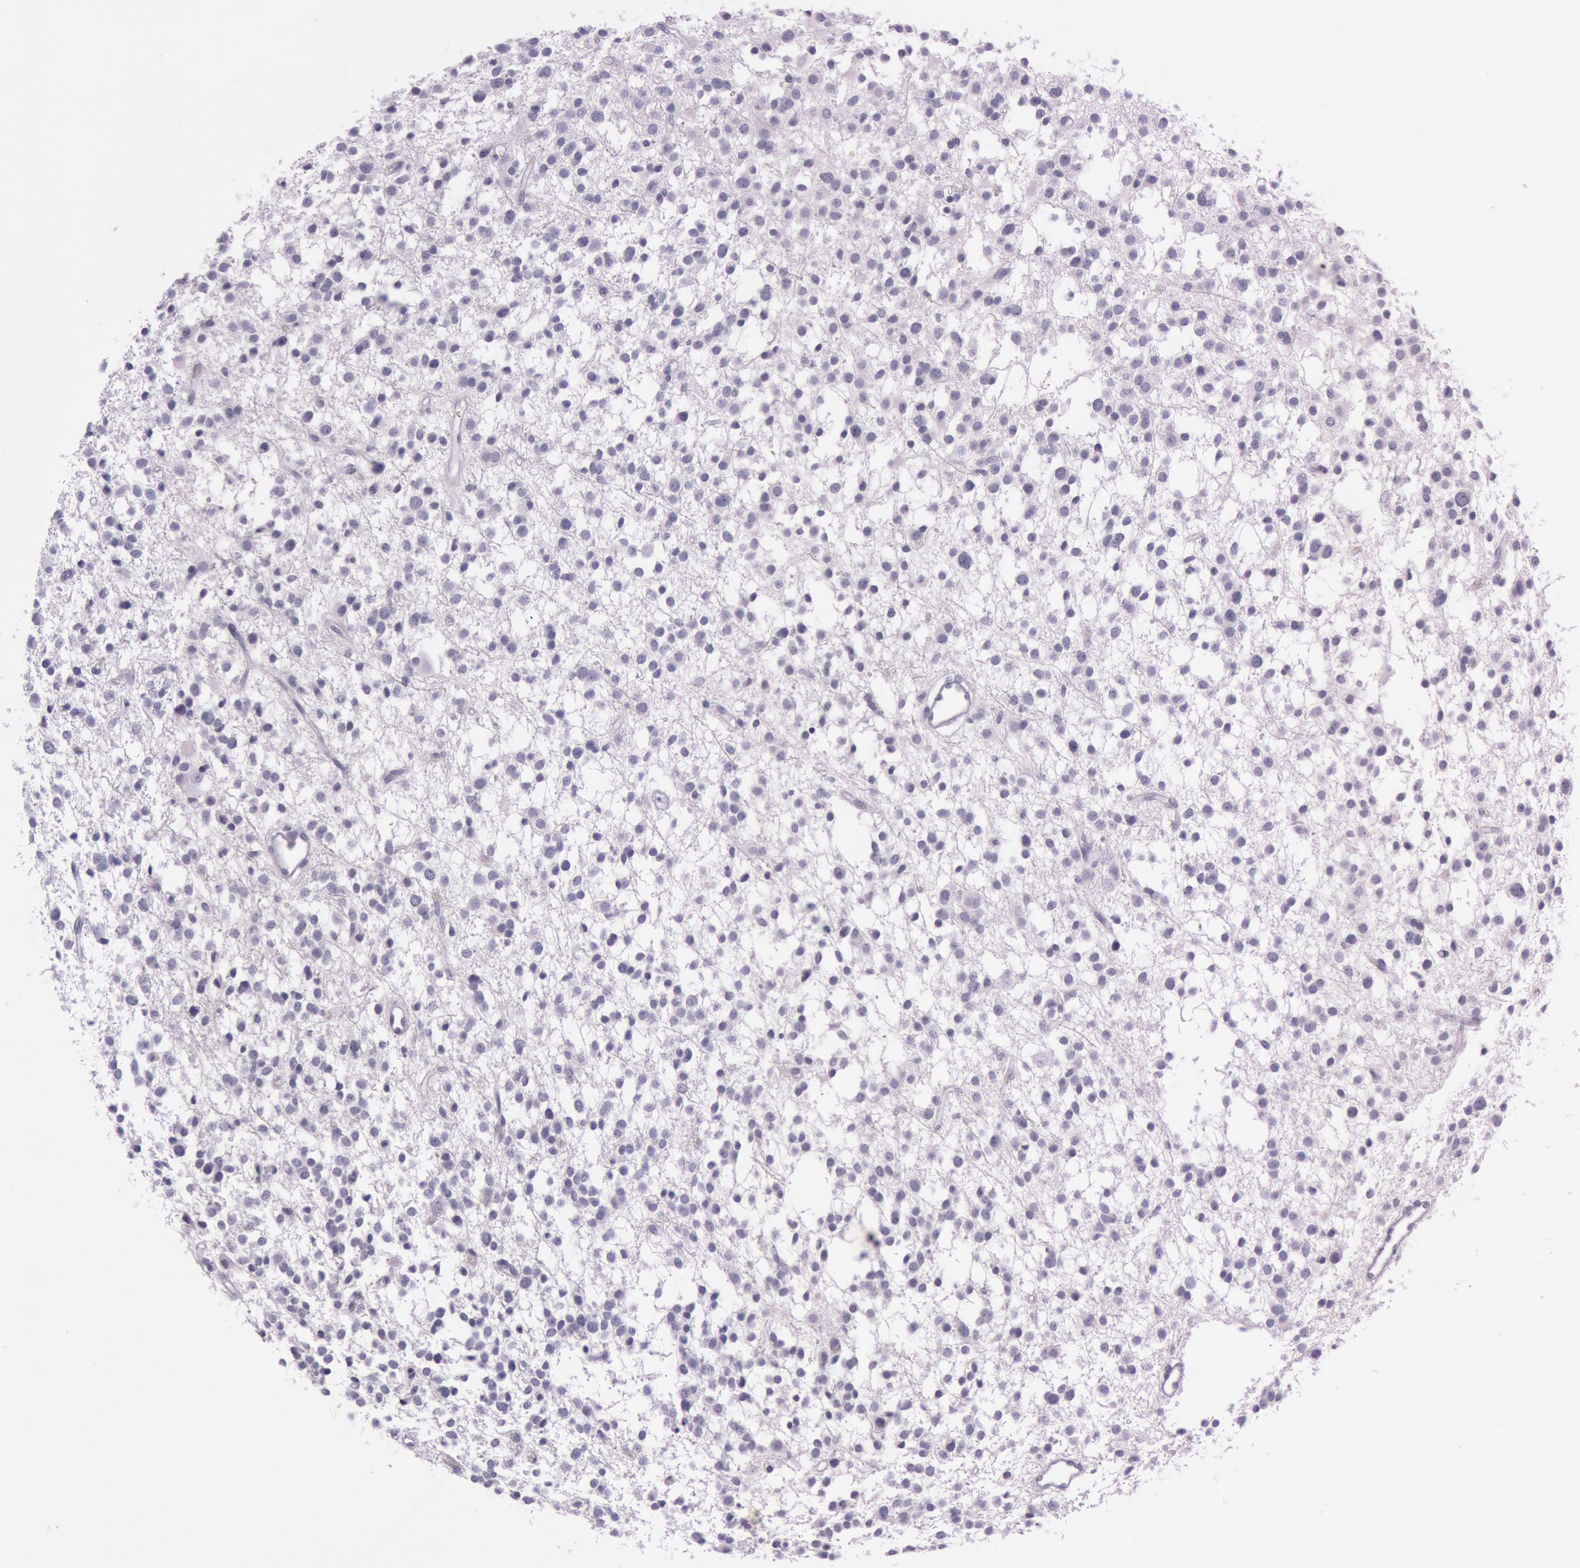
{"staining": {"intensity": "negative", "quantity": "none", "location": "none"}, "tissue": "glioma", "cell_type": "Tumor cells", "image_type": "cancer", "snomed": [{"axis": "morphology", "description": "Glioma, malignant, Low grade"}, {"axis": "topography", "description": "Brain"}], "caption": "DAB immunohistochemical staining of human glioma reveals no significant staining in tumor cells.", "gene": "S100A7", "patient": {"sex": "female", "age": 36}}